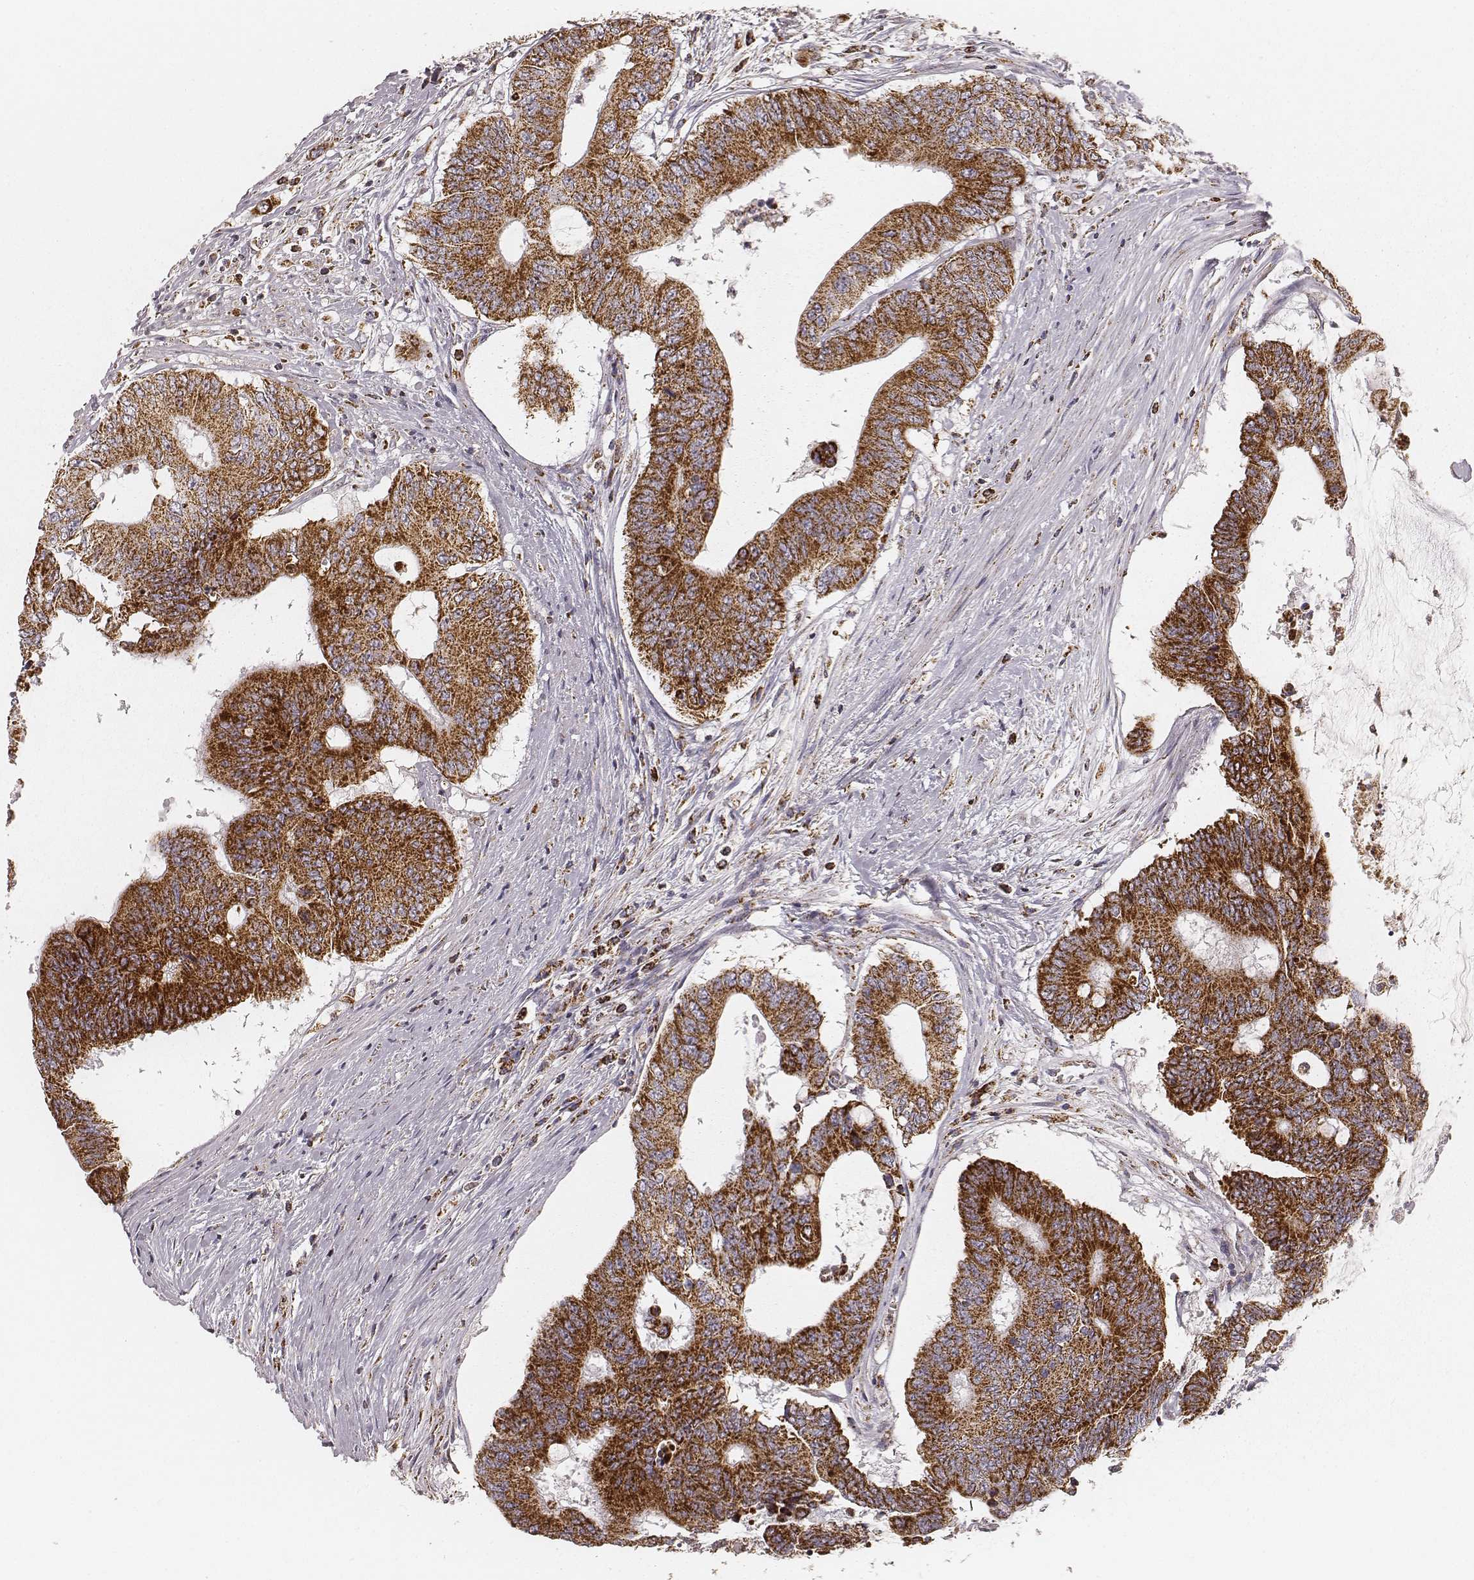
{"staining": {"intensity": "strong", "quantity": ">75%", "location": "cytoplasmic/membranous"}, "tissue": "colorectal cancer", "cell_type": "Tumor cells", "image_type": "cancer", "snomed": [{"axis": "morphology", "description": "Adenocarcinoma, NOS"}, {"axis": "topography", "description": "Rectum"}], "caption": "The immunohistochemical stain shows strong cytoplasmic/membranous expression in tumor cells of colorectal cancer (adenocarcinoma) tissue. The staining was performed using DAB, with brown indicating positive protein expression. Nuclei are stained blue with hematoxylin.", "gene": "CS", "patient": {"sex": "male", "age": 59}}